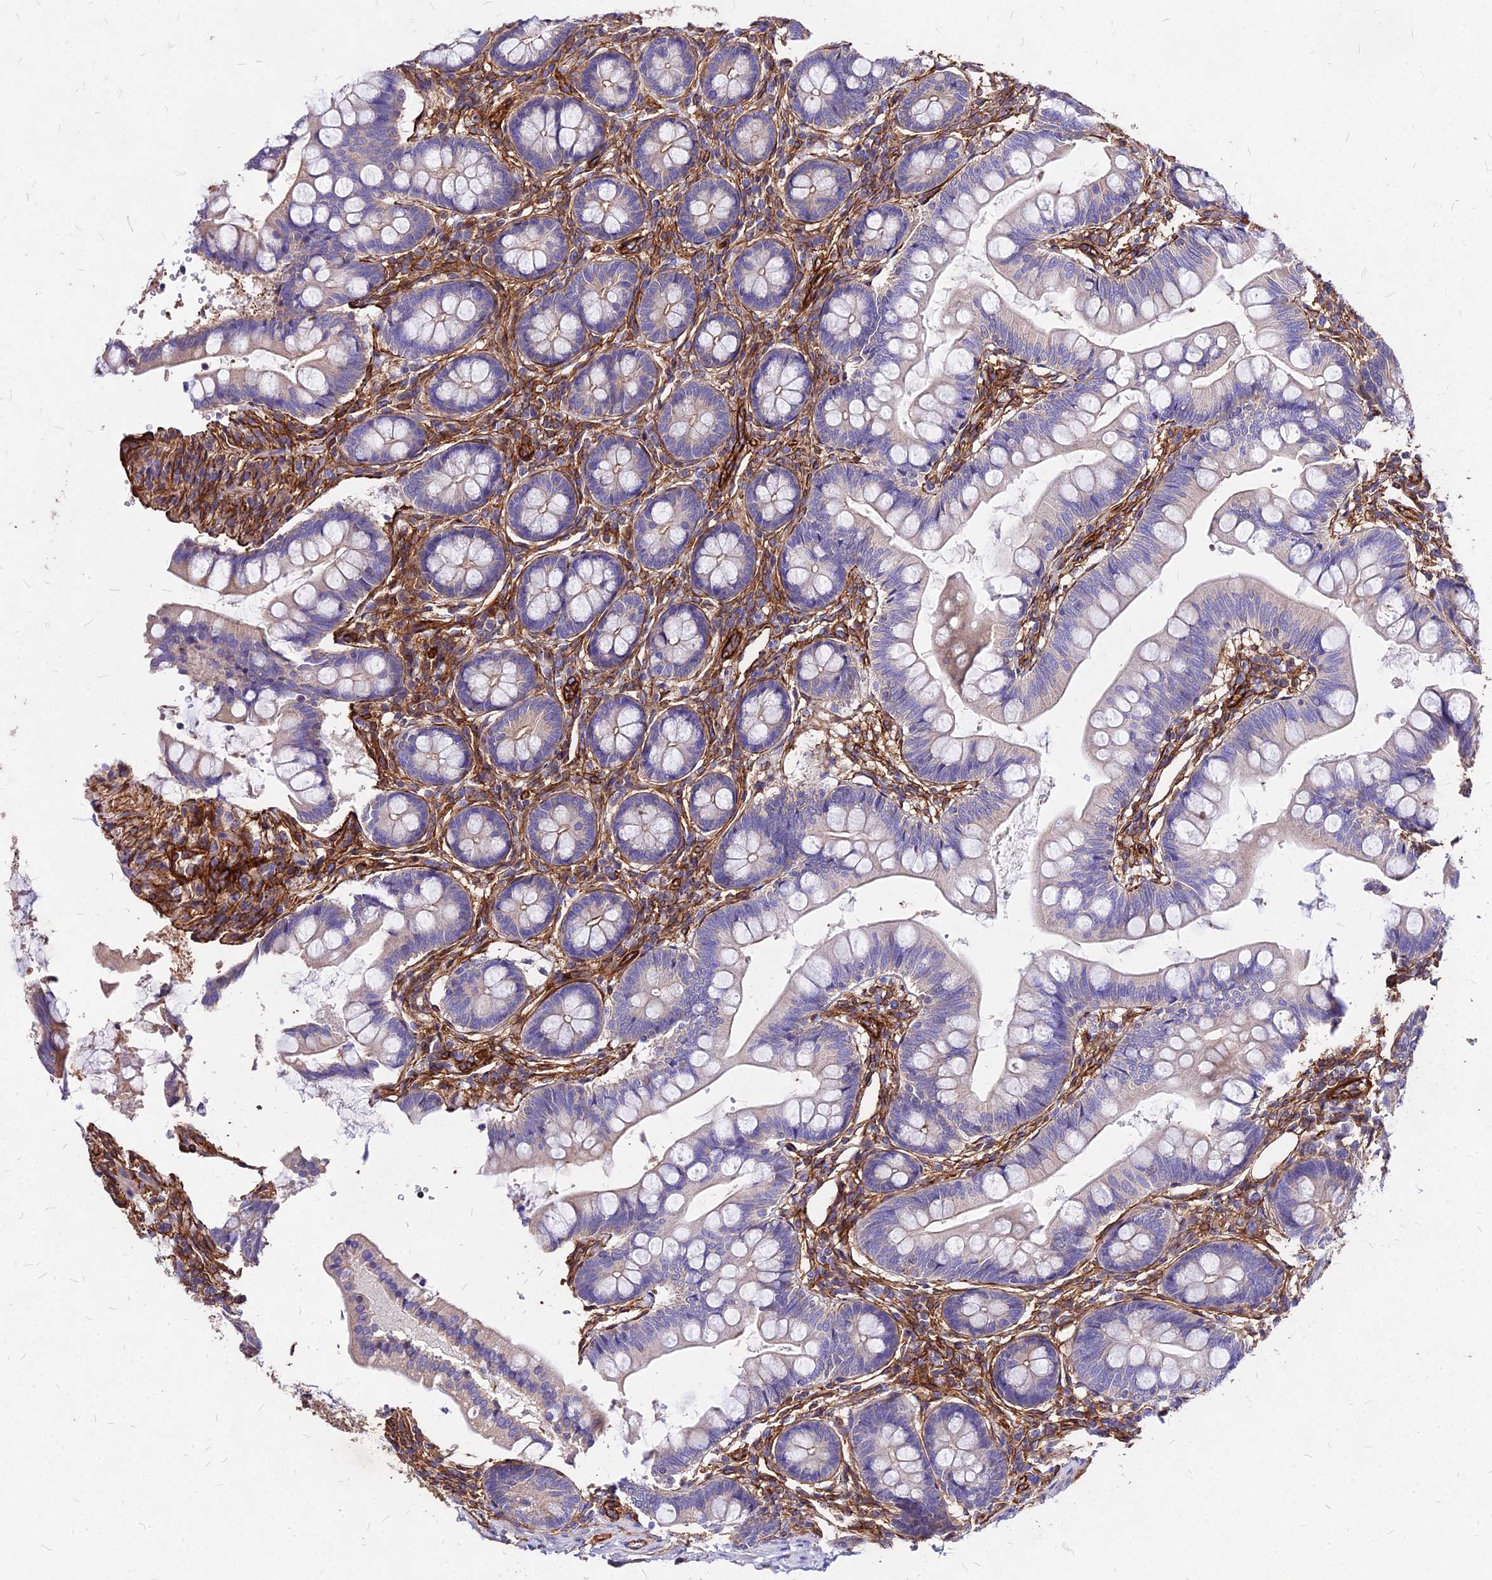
{"staining": {"intensity": "negative", "quantity": "none", "location": "none"}, "tissue": "small intestine", "cell_type": "Glandular cells", "image_type": "normal", "snomed": [{"axis": "morphology", "description": "Normal tissue, NOS"}, {"axis": "topography", "description": "Small intestine"}], "caption": "Immunohistochemistry image of unremarkable small intestine stained for a protein (brown), which reveals no staining in glandular cells.", "gene": "EFCC1", "patient": {"sex": "male", "age": 7}}